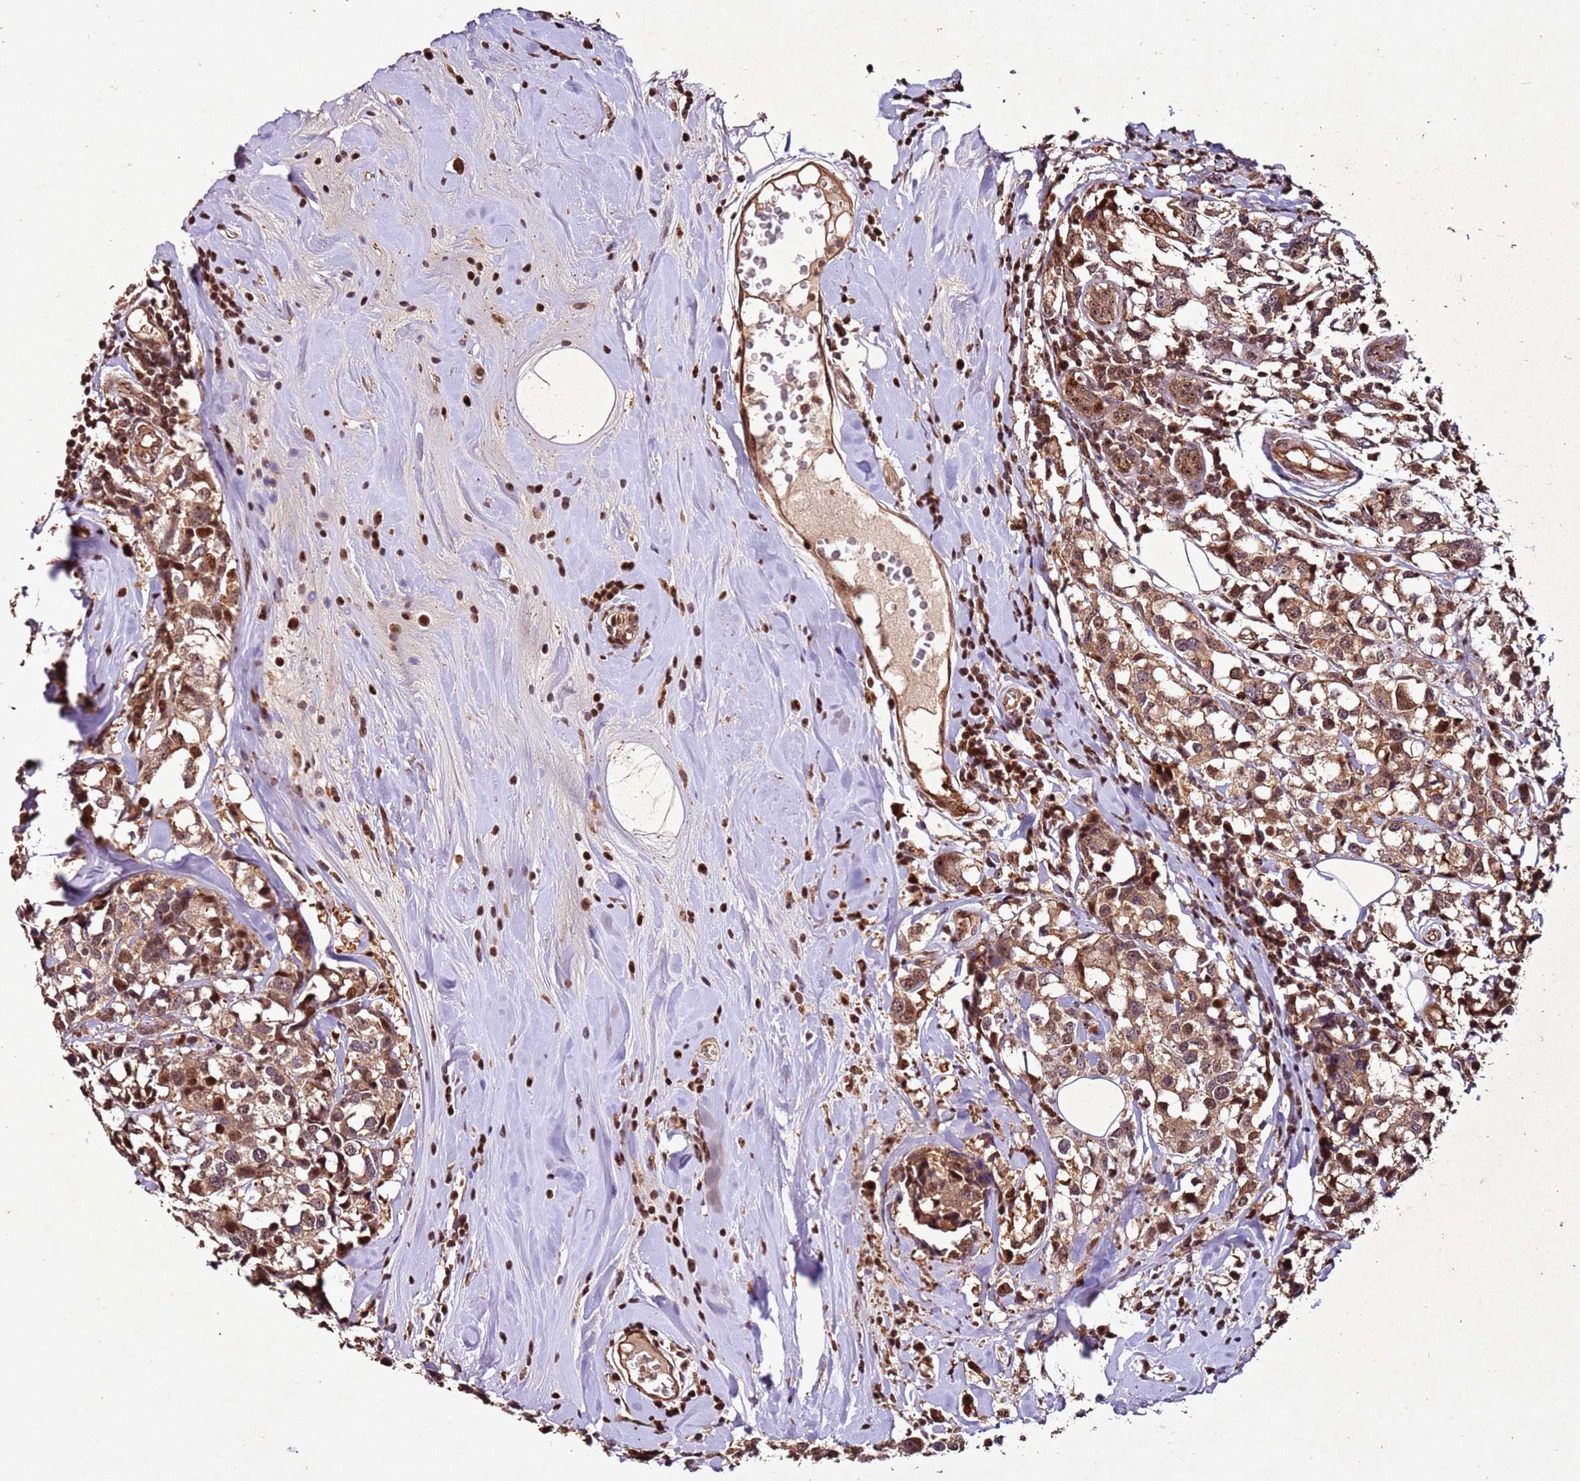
{"staining": {"intensity": "moderate", "quantity": ">75%", "location": "cytoplasmic/membranous,nuclear"}, "tissue": "breast cancer", "cell_type": "Tumor cells", "image_type": "cancer", "snomed": [{"axis": "morphology", "description": "Lobular carcinoma"}, {"axis": "topography", "description": "Breast"}], "caption": "Protein analysis of lobular carcinoma (breast) tissue demonstrates moderate cytoplasmic/membranous and nuclear staining in about >75% of tumor cells.", "gene": "PTMA", "patient": {"sex": "female", "age": 59}}